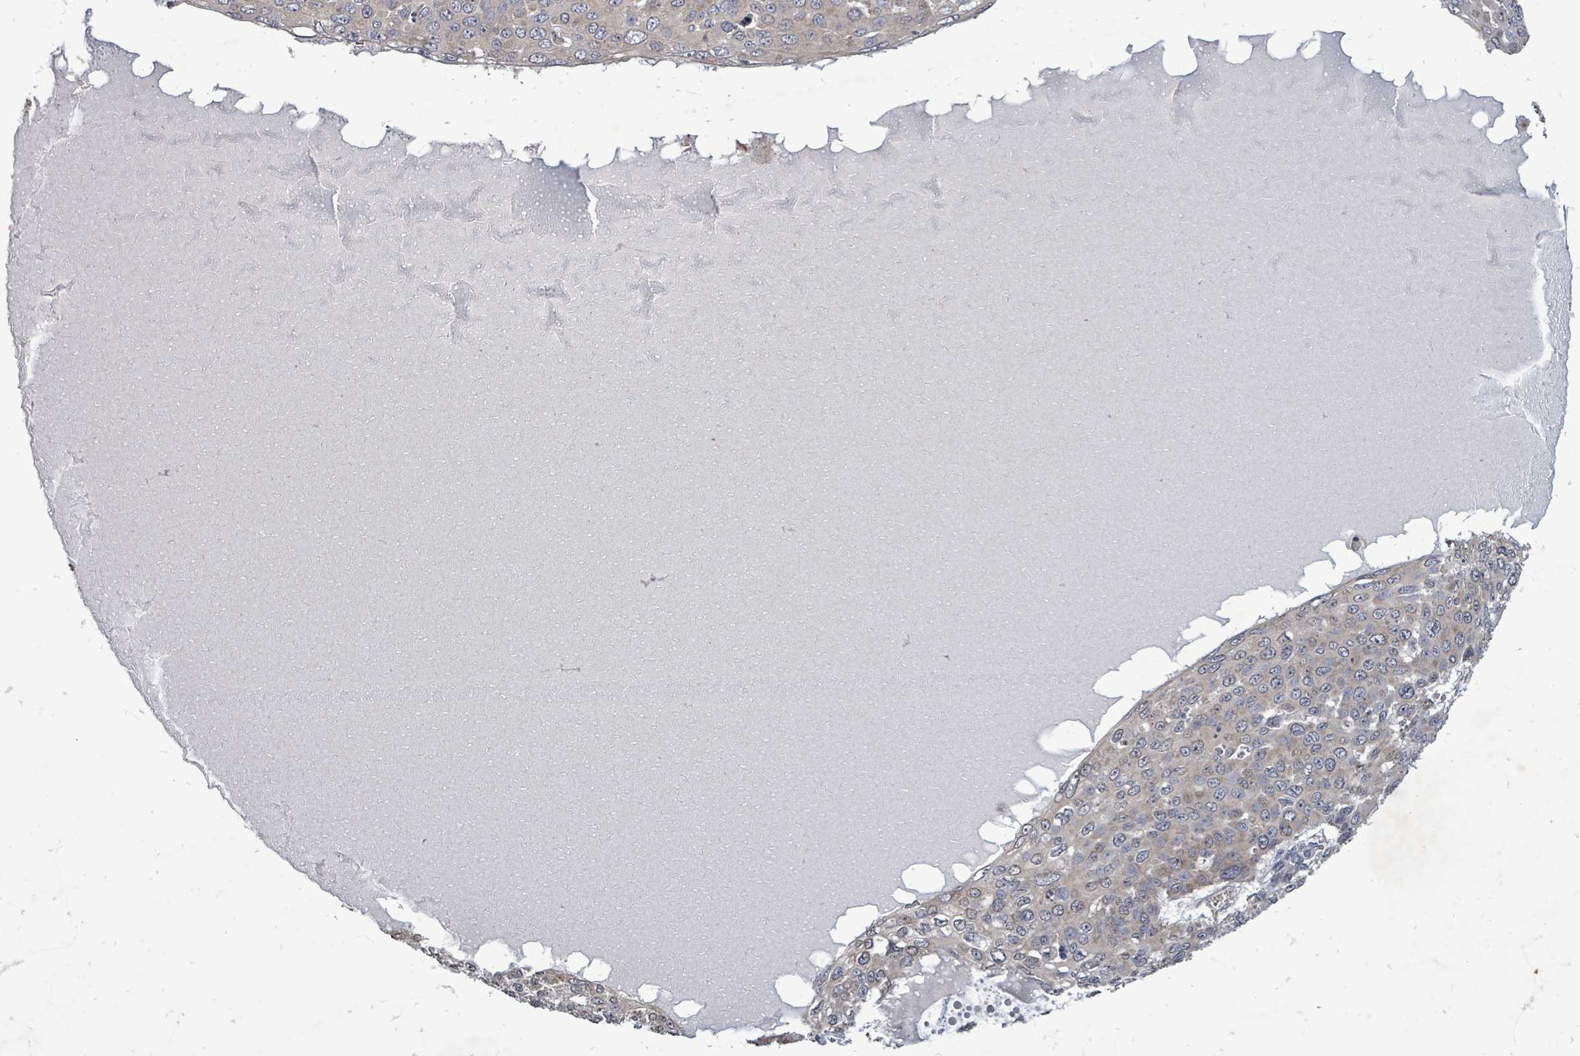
{"staining": {"intensity": "weak", "quantity": "25%-75%", "location": "cytoplasmic/membranous"}, "tissue": "skin cancer", "cell_type": "Tumor cells", "image_type": "cancer", "snomed": [{"axis": "morphology", "description": "Squamous cell carcinoma, NOS"}, {"axis": "topography", "description": "Skin"}], "caption": "A micrograph of human squamous cell carcinoma (skin) stained for a protein reveals weak cytoplasmic/membranous brown staining in tumor cells. The protein is shown in brown color, while the nuclei are stained blue.", "gene": "RALGAPB", "patient": {"sex": "male", "age": 71}}